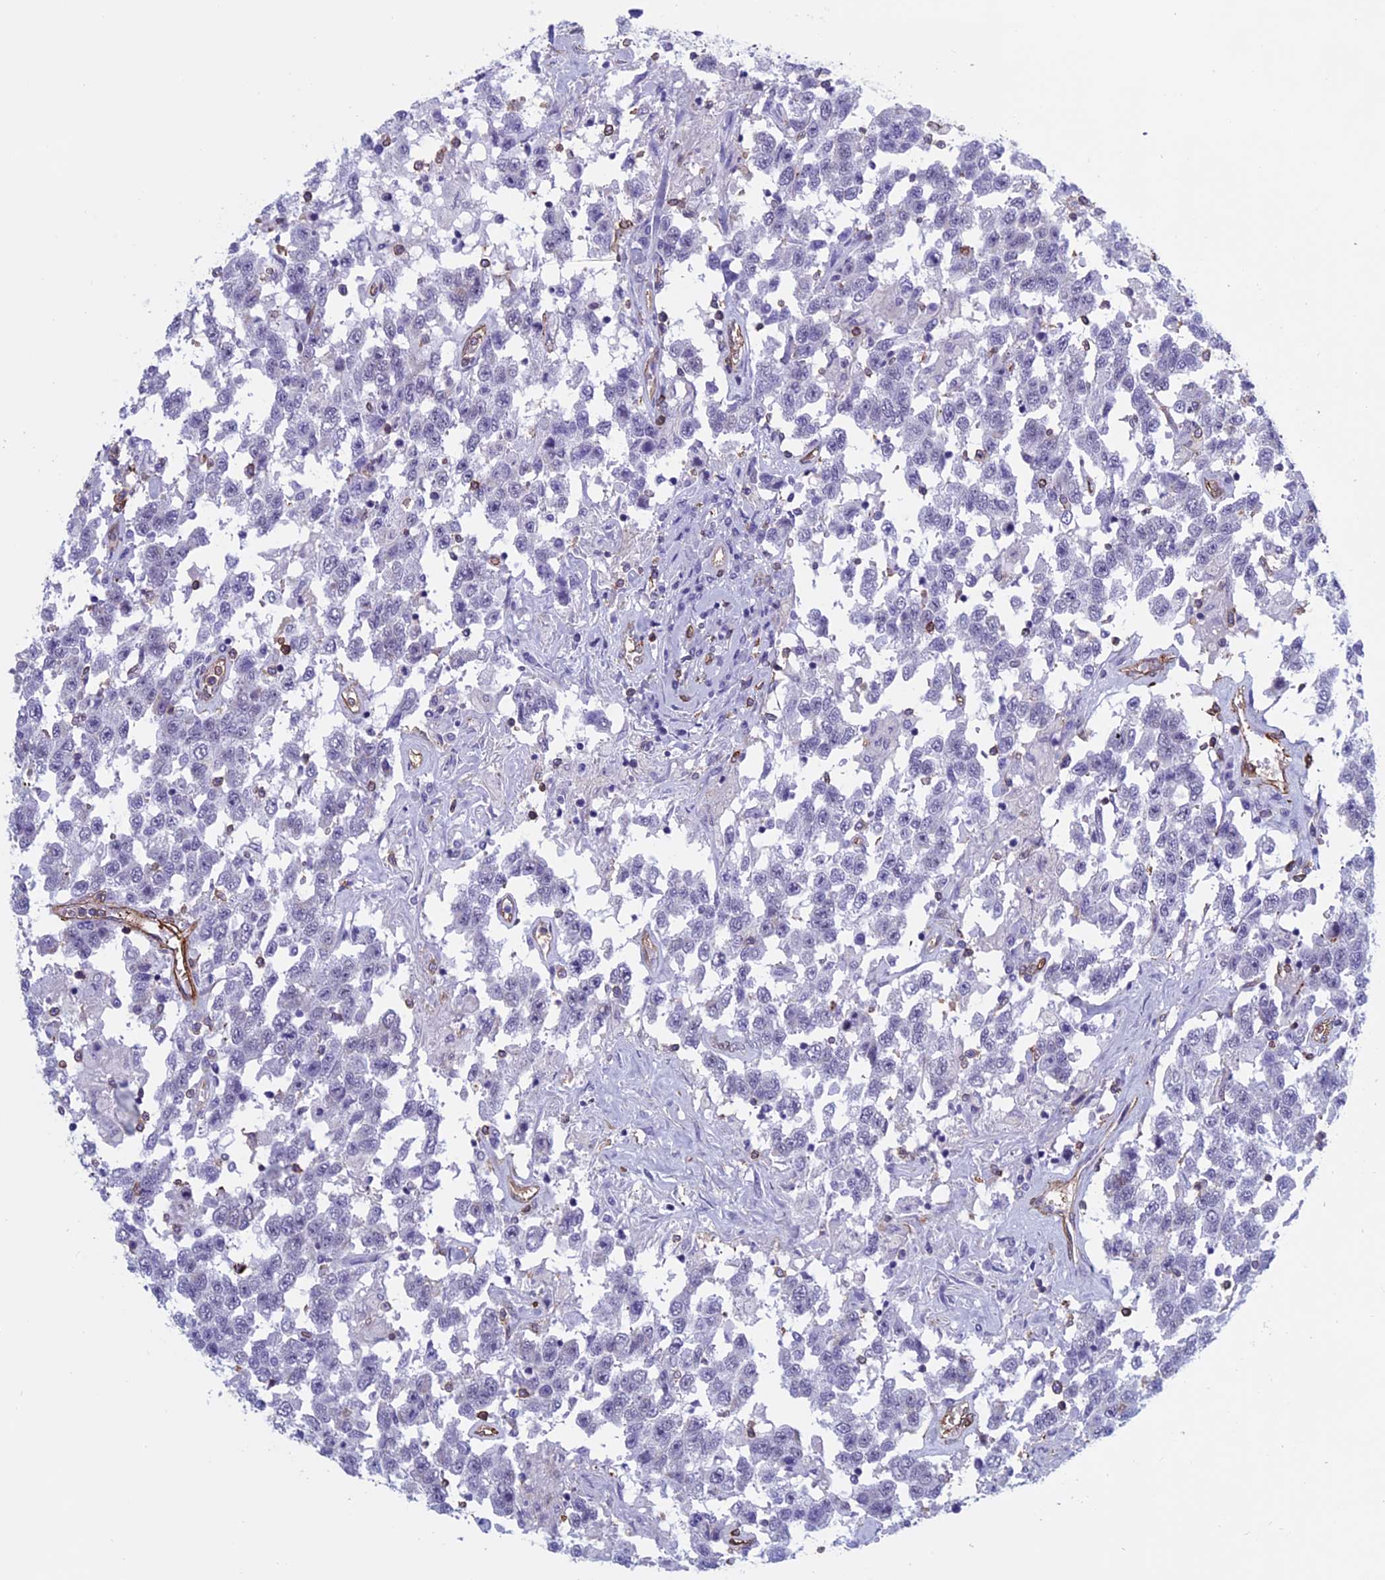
{"staining": {"intensity": "negative", "quantity": "none", "location": "none"}, "tissue": "testis cancer", "cell_type": "Tumor cells", "image_type": "cancer", "snomed": [{"axis": "morphology", "description": "Seminoma, NOS"}, {"axis": "topography", "description": "Testis"}], "caption": "Immunohistochemical staining of human testis cancer (seminoma) reveals no significant staining in tumor cells. The staining is performed using DAB brown chromogen with nuclei counter-stained in using hematoxylin.", "gene": "ANGPTL2", "patient": {"sex": "male", "age": 41}}